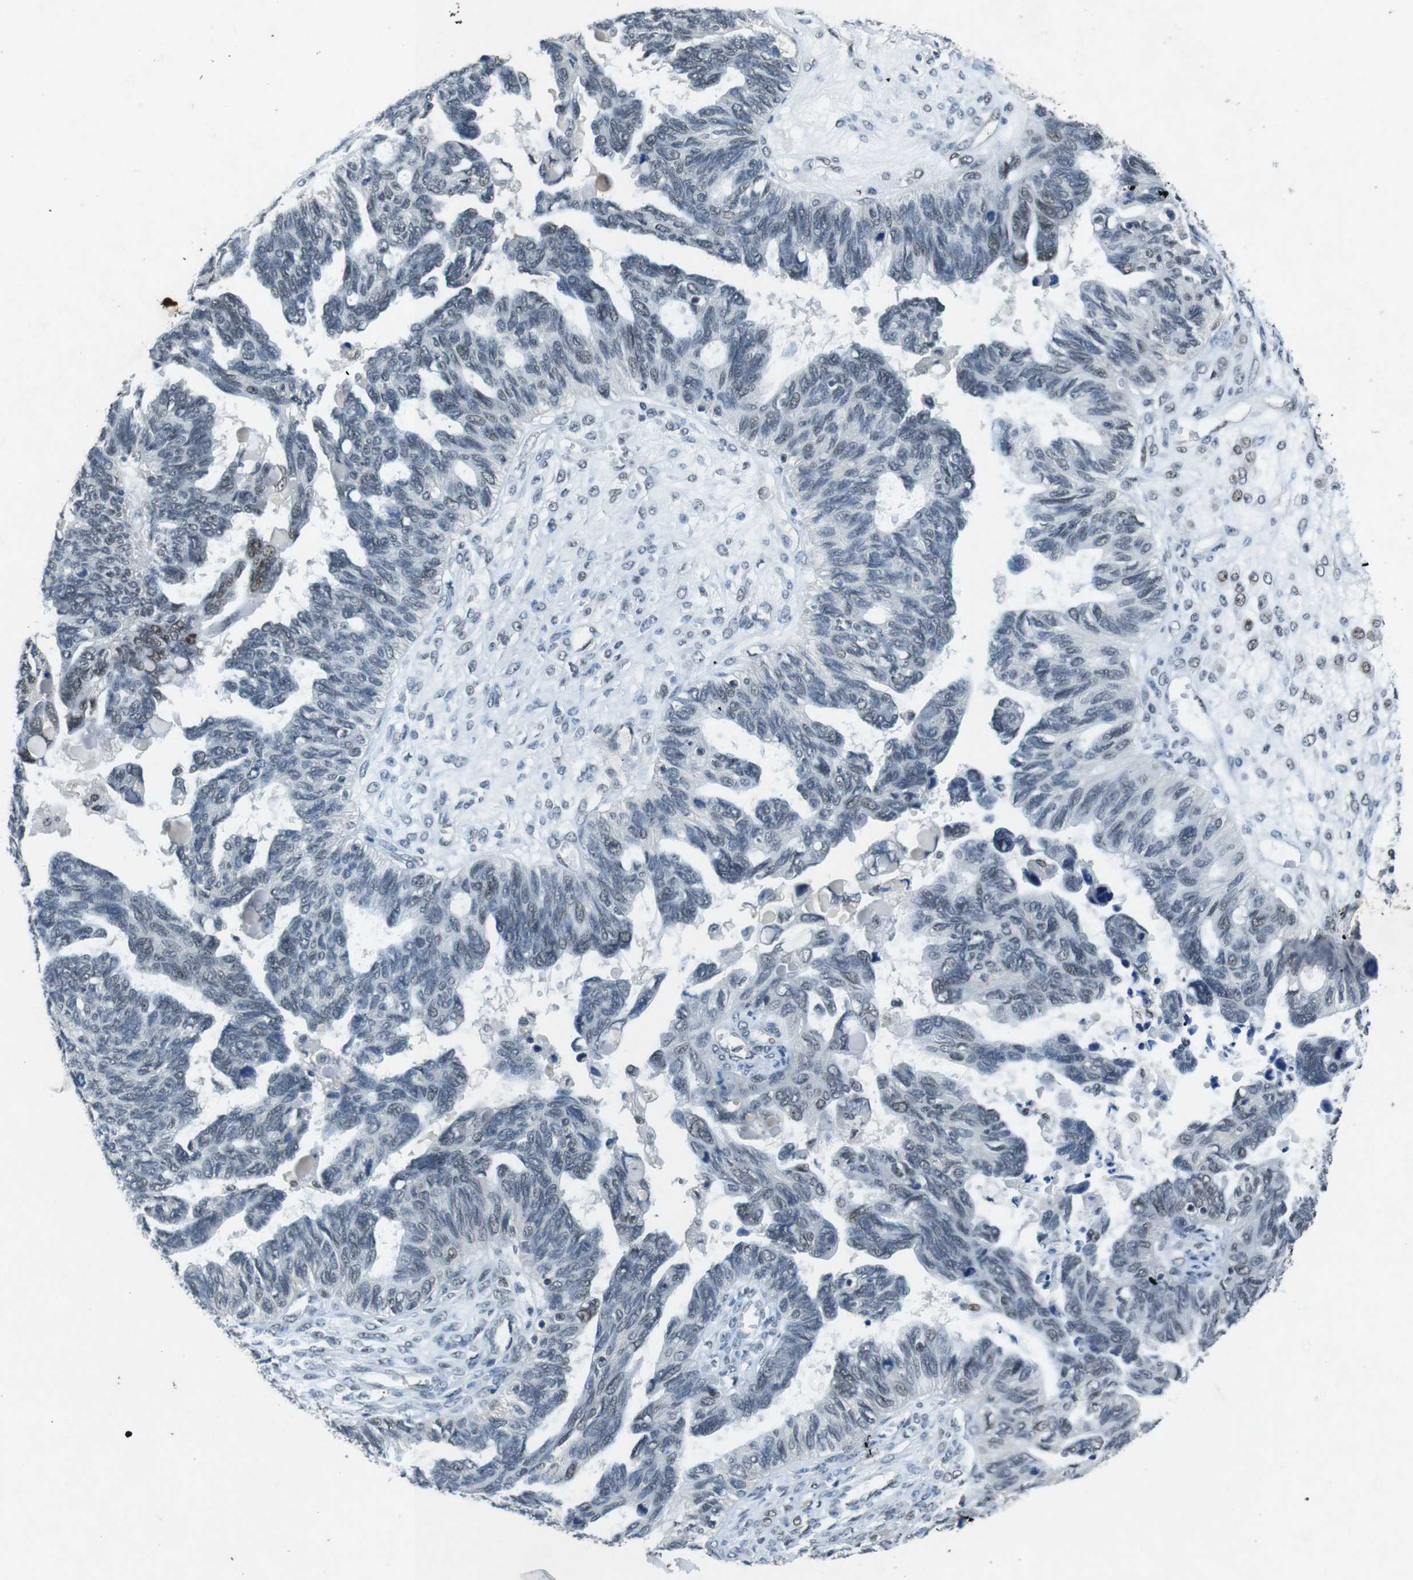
{"staining": {"intensity": "weak", "quantity": "<25%", "location": "nuclear"}, "tissue": "ovarian cancer", "cell_type": "Tumor cells", "image_type": "cancer", "snomed": [{"axis": "morphology", "description": "Cystadenocarcinoma, serous, NOS"}, {"axis": "topography", "description": "Ovary"}], "caption": "Tumor cells are negative for brown protein staining in ovarian serous cystadenocarcinoma.", "gene": "USP7", "patient": {"sex": "female", "age": 79}}